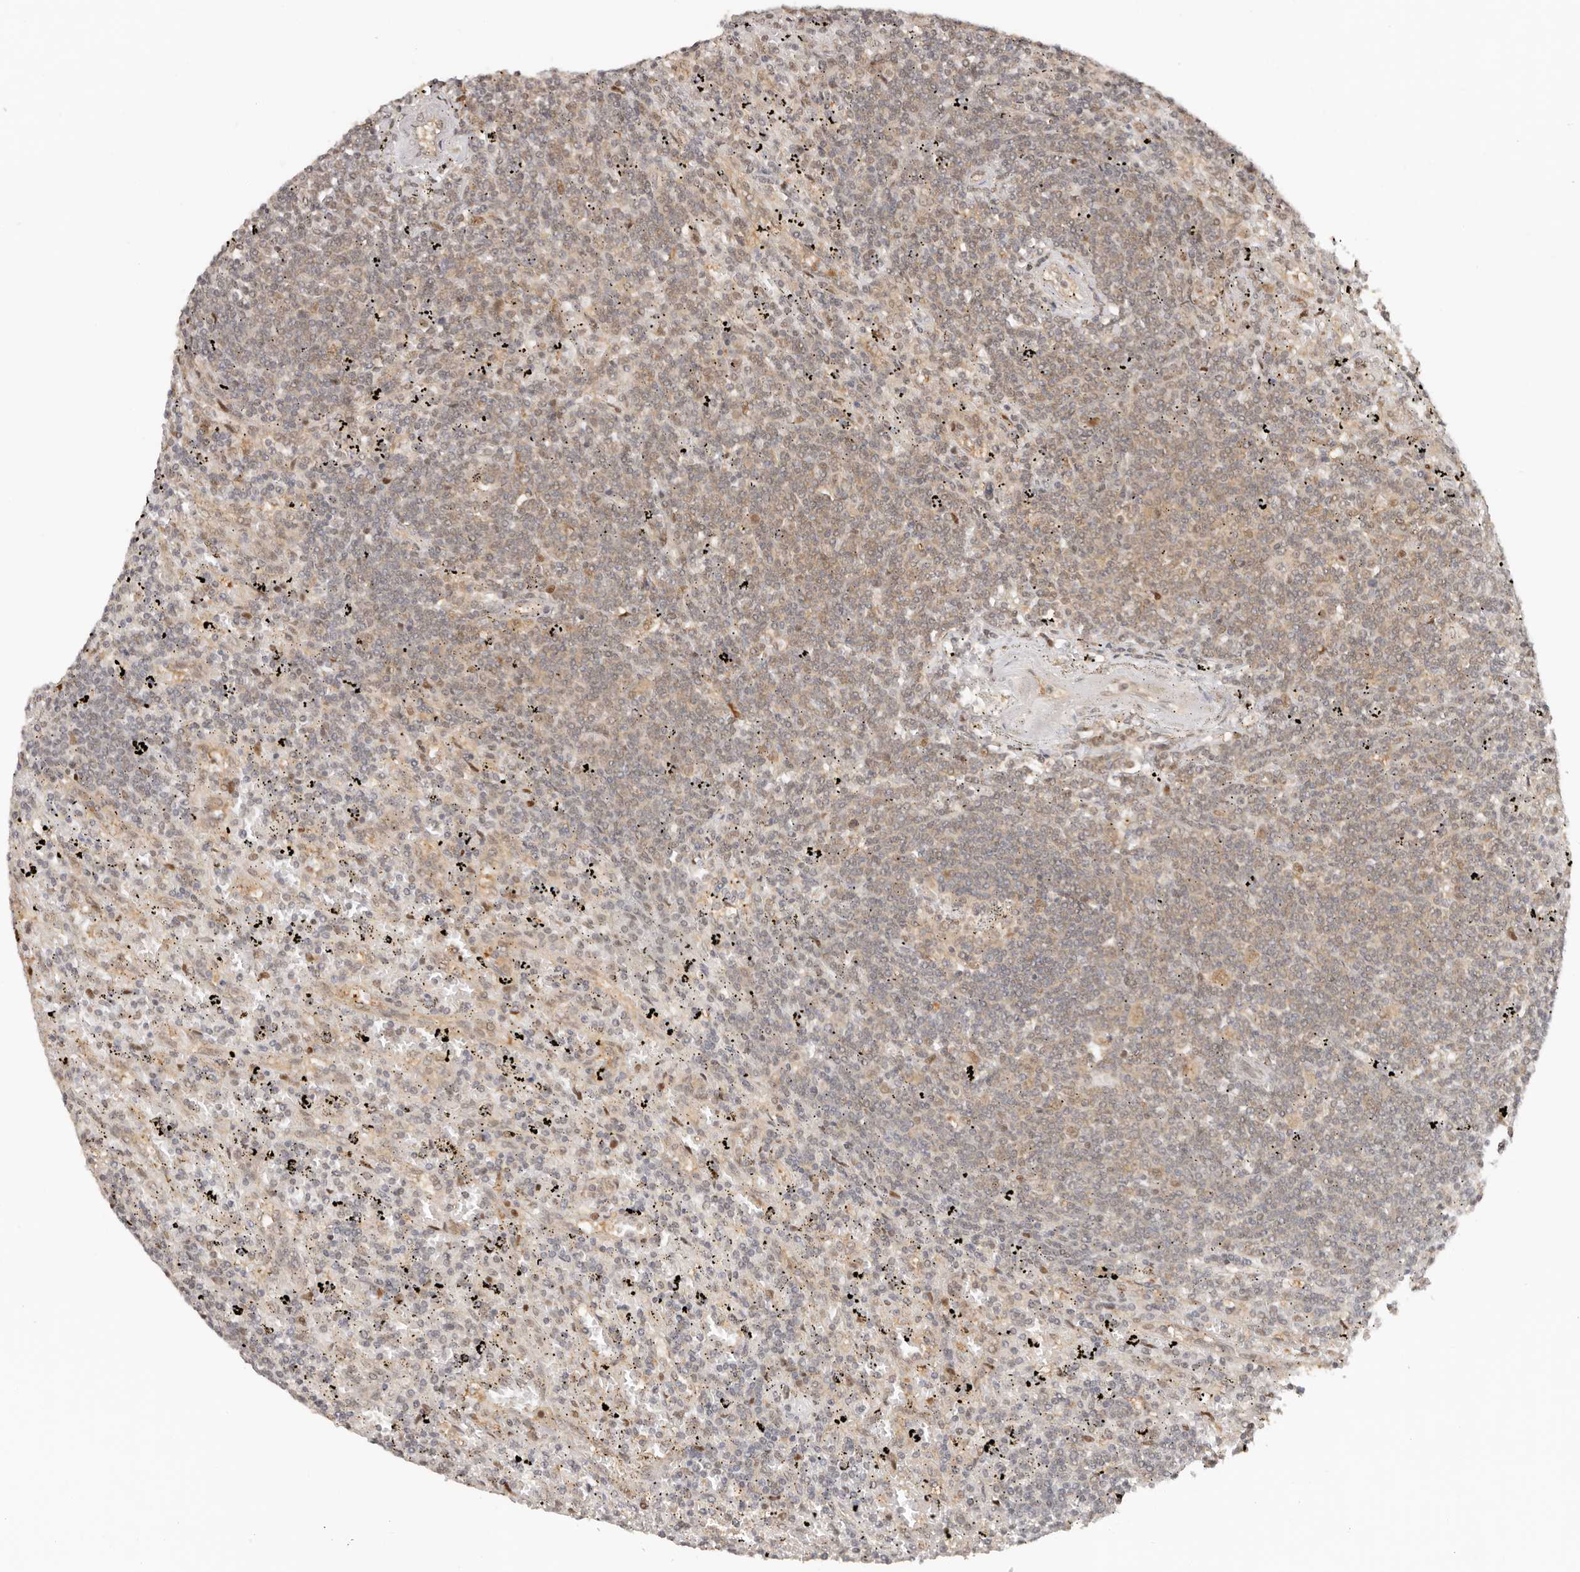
{"staining": {"intensity": "weak", "quantity": "25%-75%", "location": "cytoplasmic/membranous,nuclear"}, "tissue": "lymphoma", "cell_type": "Tumor cells", "image_type": "cancer", "snomed": [{"axis": "morphology", "description": "Malignant lymphoma, non-Hodgkin's type, Low grade"}, {"axis": "topography", "description": "Spleen"}], "caption": "A micrograph of lymphoma stained for a protein reveals weak cytoplasmic/membranous and nuclear brown staining in tumor cells.", "gene": "PSMA5", "patient": {"sex": "male", "age": 76}}